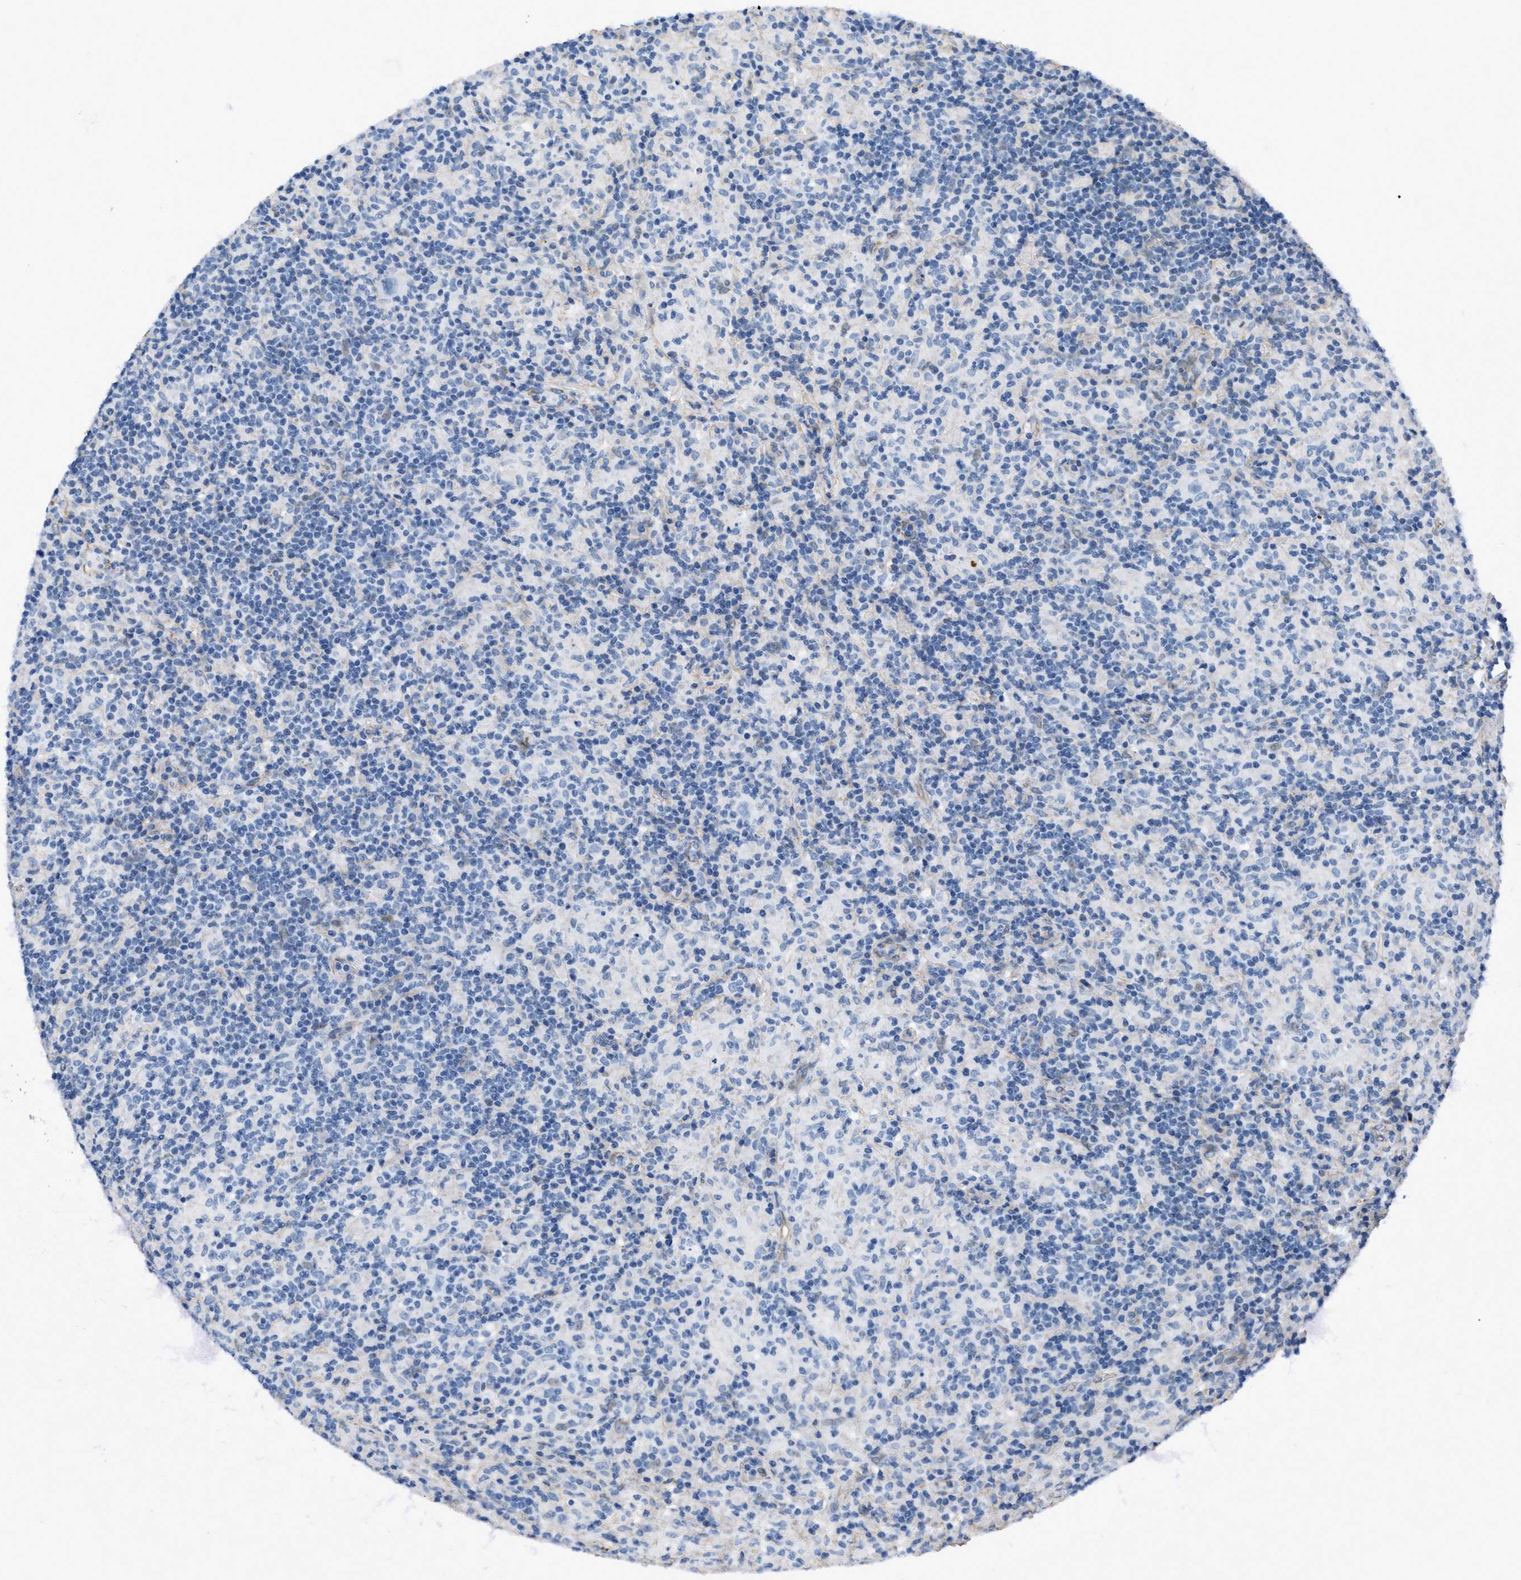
{"staining": {"intensity": "negative", "quantity": "none", "location": "none"}, "tissue": "lymphoma", "cell_type": "Tumor cells", "image_type": "cancer", "snomed": [{"axis": "morphology", "description": "Hodgkin's disease, NOS"}, {"axis": "topography", "description": "Lymph node"}], "caption": "Tumor cells show no significant staining in lymphoma. (IHC, brightfield microscopy, high magnification).", "gene": "FBN1", "patient": {"sex": "male", "age": 70}}